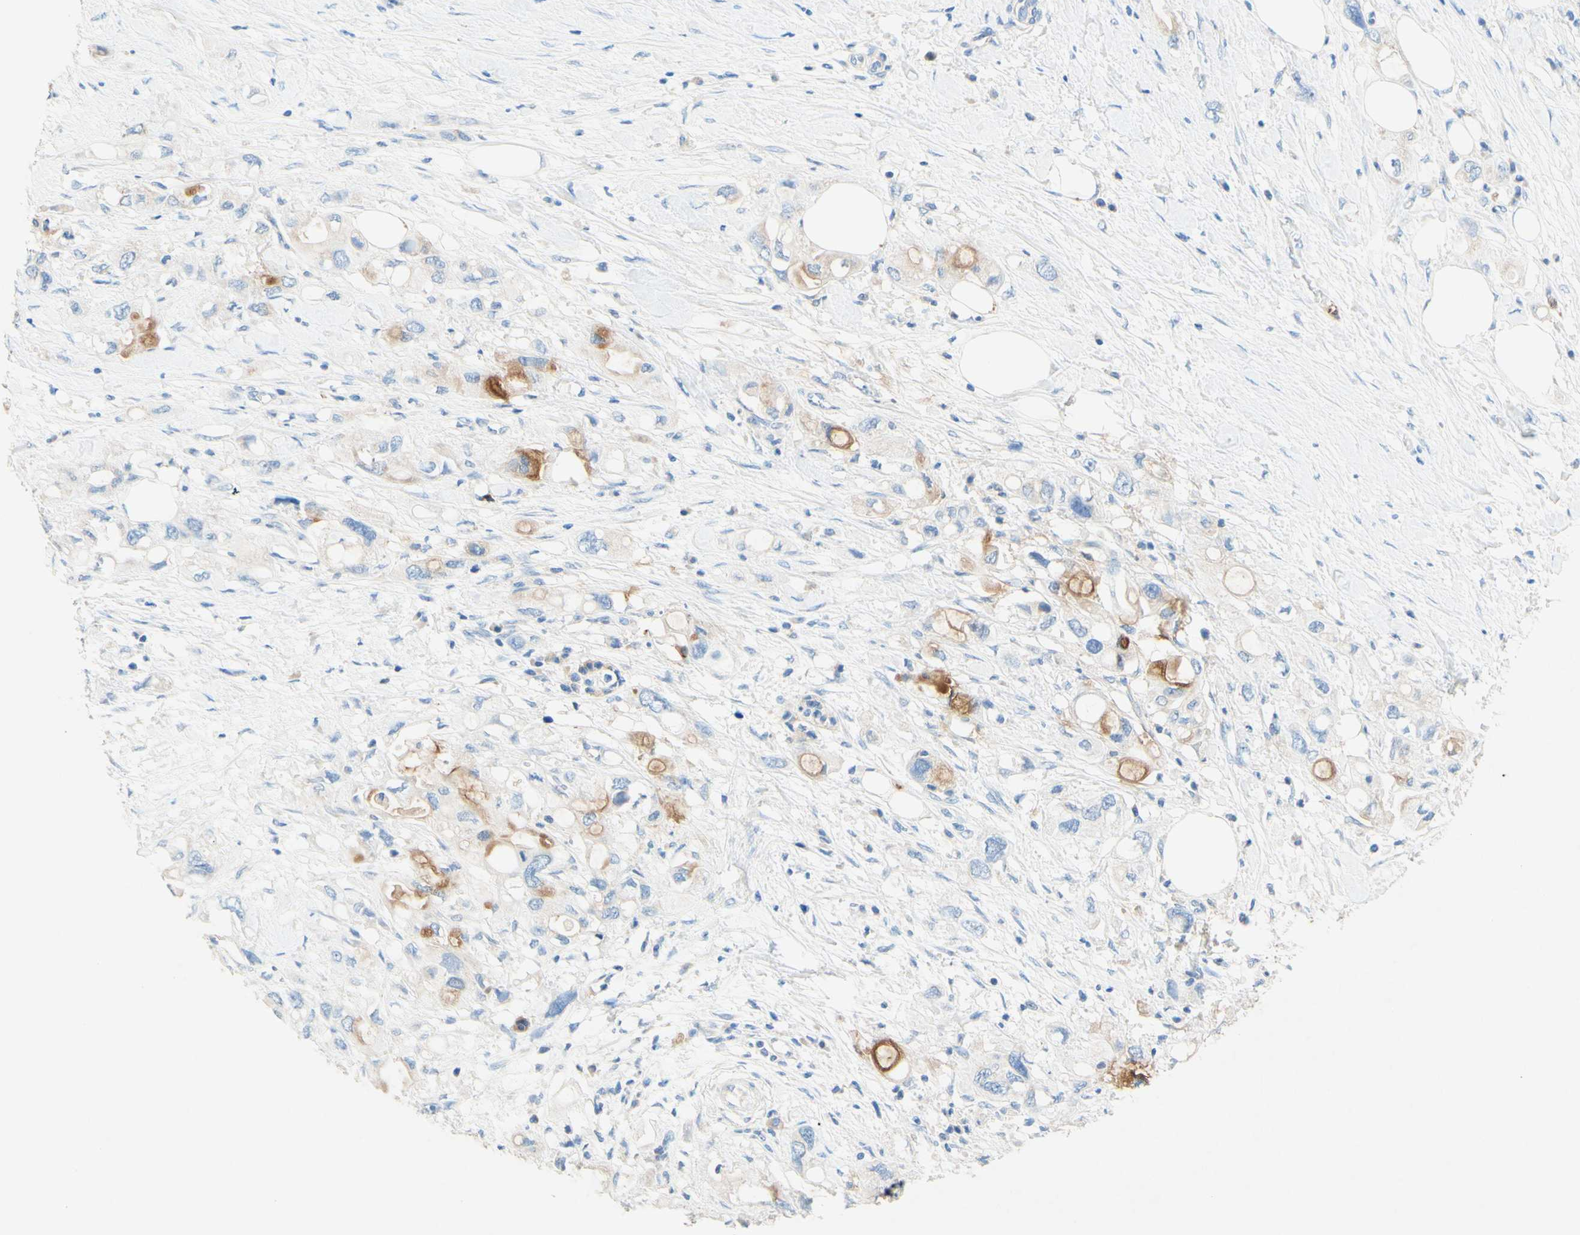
{"staining": {"intensity": "weak", "quantity": "<25%", "location": "cytoplasmic/membranous"}, "tissue": "pancreatic cancer", "cell_type": "Tumor cells", "image_type": "cancer", "snomed": [{"axis": "morphology", "description": "Adenocarcinoma, NOS"}, {"axis": "topography", "description": "Pancreas"}], "caption": "There is no significant staining in tumor cells of adenocarcinoma (pancreatic).", "gene": "SLC46A1", "patient": {"sex": "female", "age": 56}}